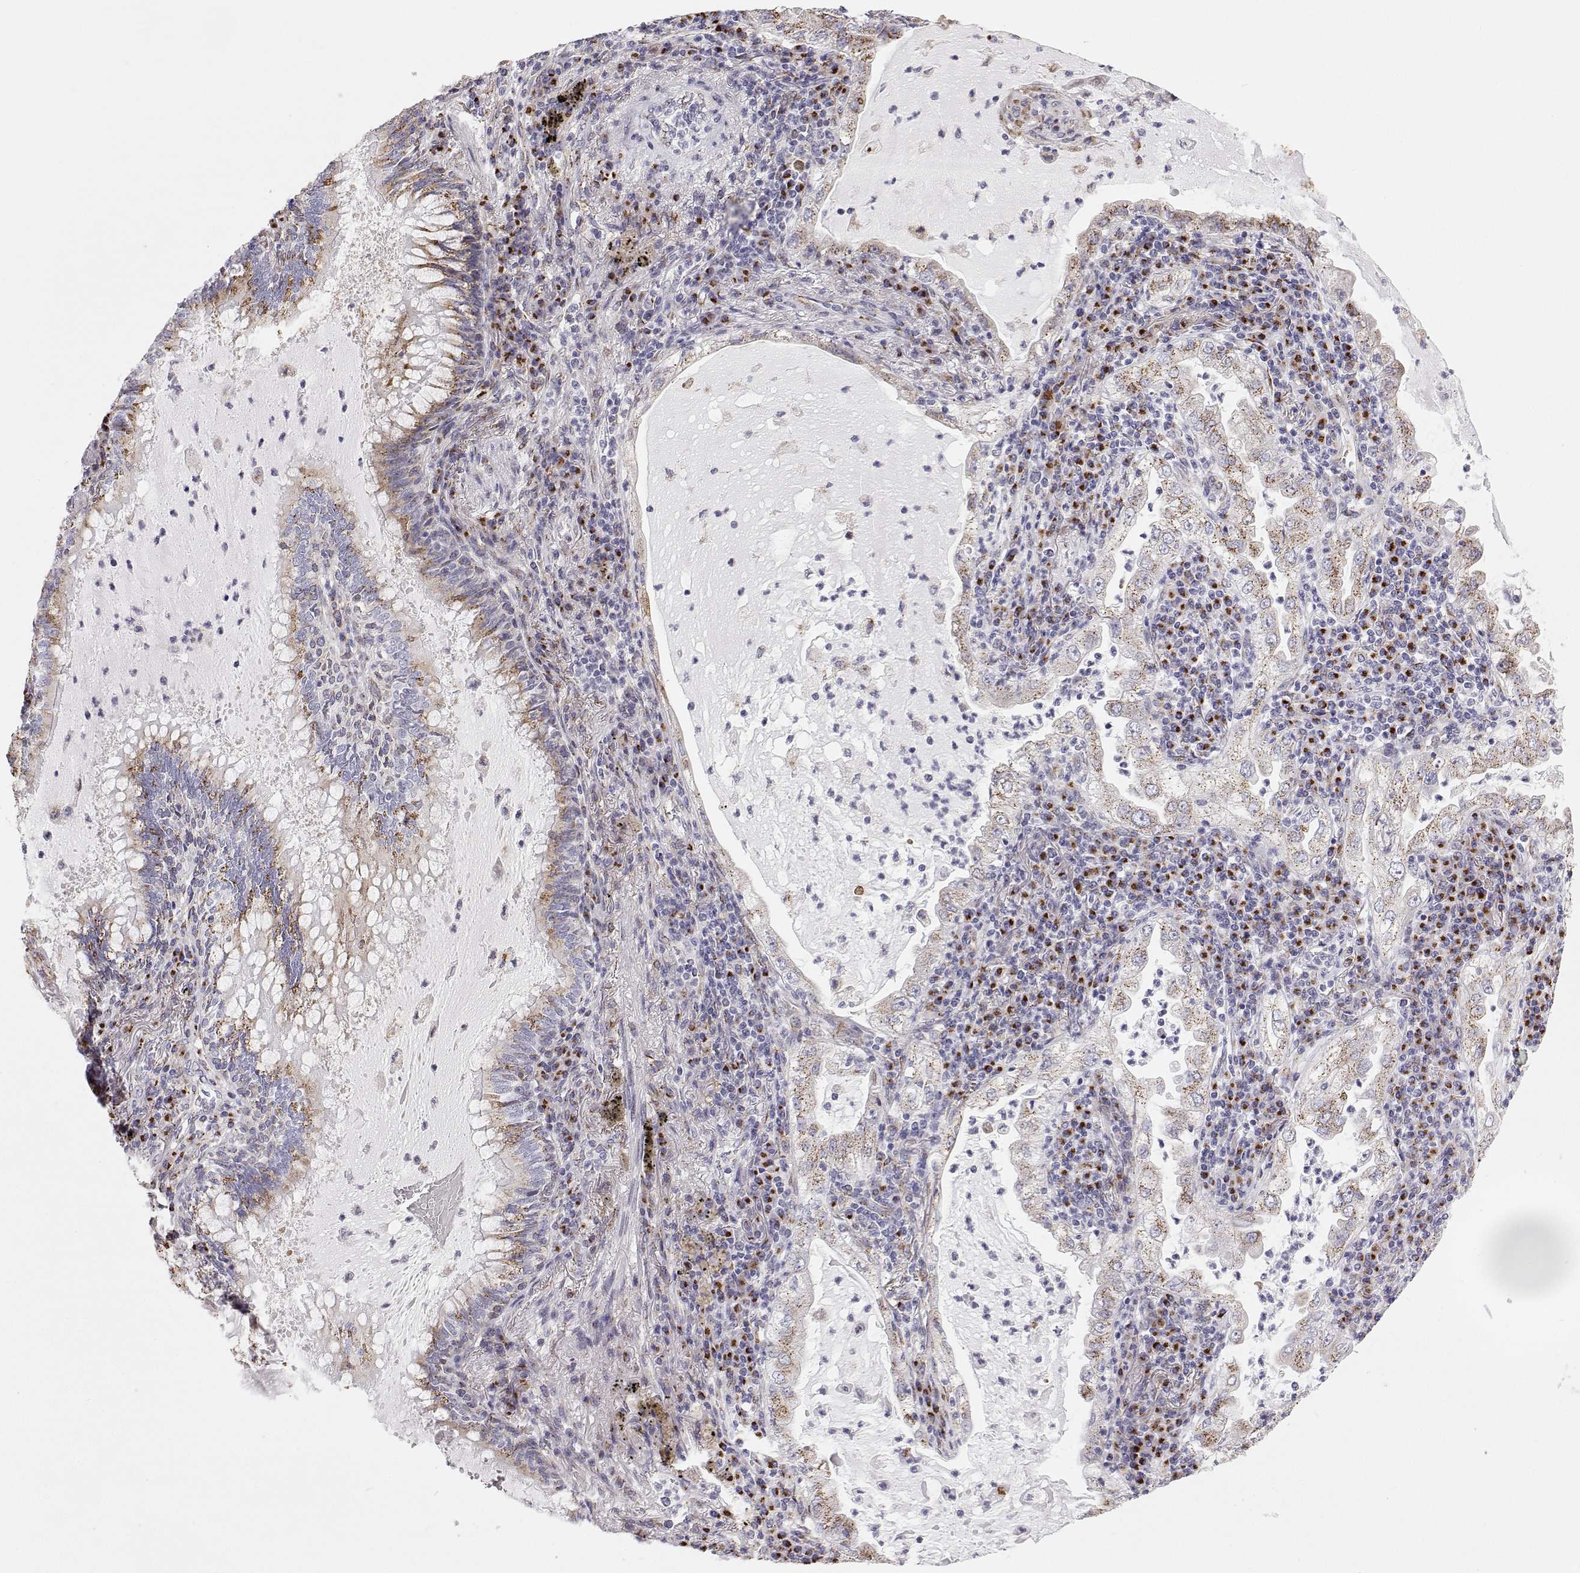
{"staining": {"intensity": "moderate", "quantity": "25%-75%", "location": "cytoplasmic/membranous"}, "tissue": "lung cancer", "cell_type": "Tumor cells", "image_type": "cancer", "snomed": [{"axis": "morphology", "description": "Adenocarcinoma, NOS"}, {"axis": "topography", "description": "Lung"}], "caption": "Lung cancer tissue demonstrates moderate cytoplasmic/membranous staining in about 25%-75% of tumor cells", "gene": "STARD13", "patient": {"sex": "female", "age": 73}}